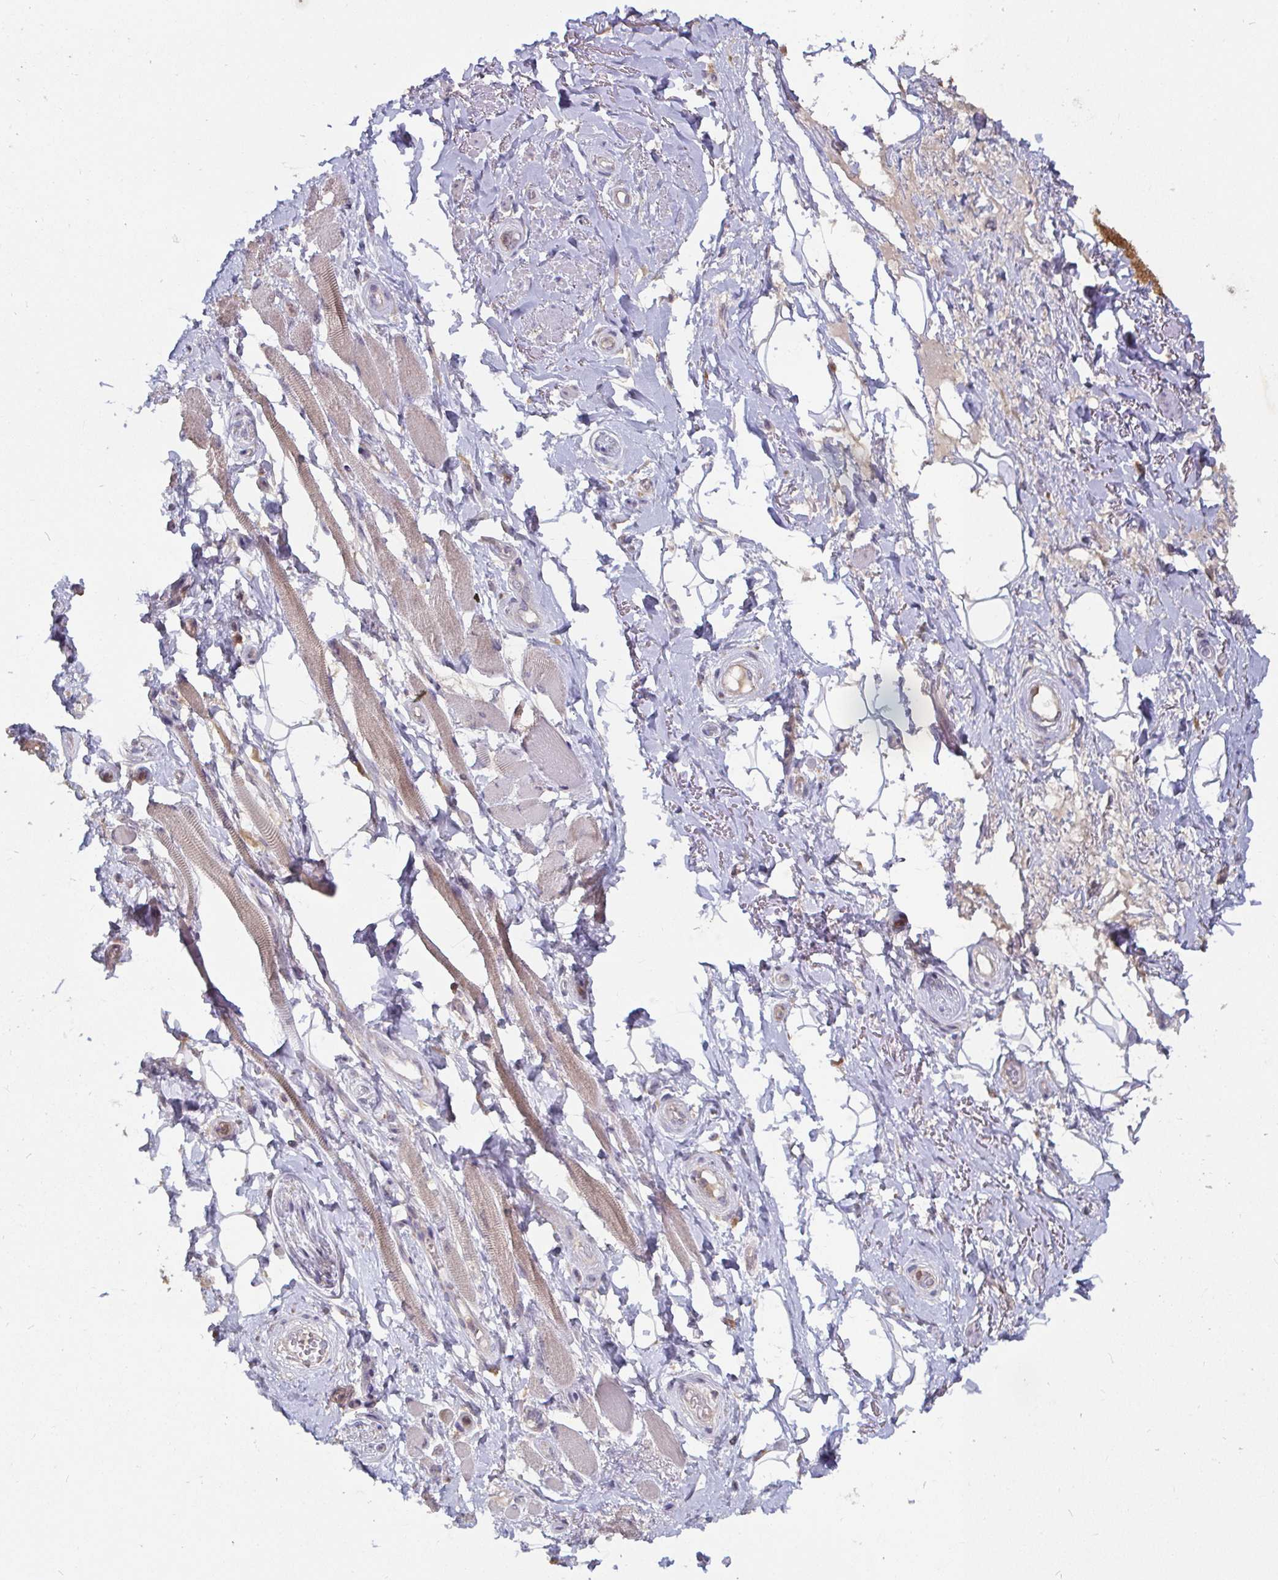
{"staining": {"intensity": "negative", "quantity": "none", "location": "none"}, "tissue": "adipose tissue", "cell_type": "Adipocytes", "image_type": "normal", "snomed": [{"axis": "morphology", "description": "Normal tissue, NOS"}, {"axis": "topography", "description": "Anal"}, {"axis": "topography", "description": "Peripheral nerve tissue"}], "caption": "An image of human adipose tissue is negative for staining in adipocytes. (IHC, brightfield microscopy, high magnification).", "gene": "CDH18", "patient": {"sex": "male", "age": 53}}